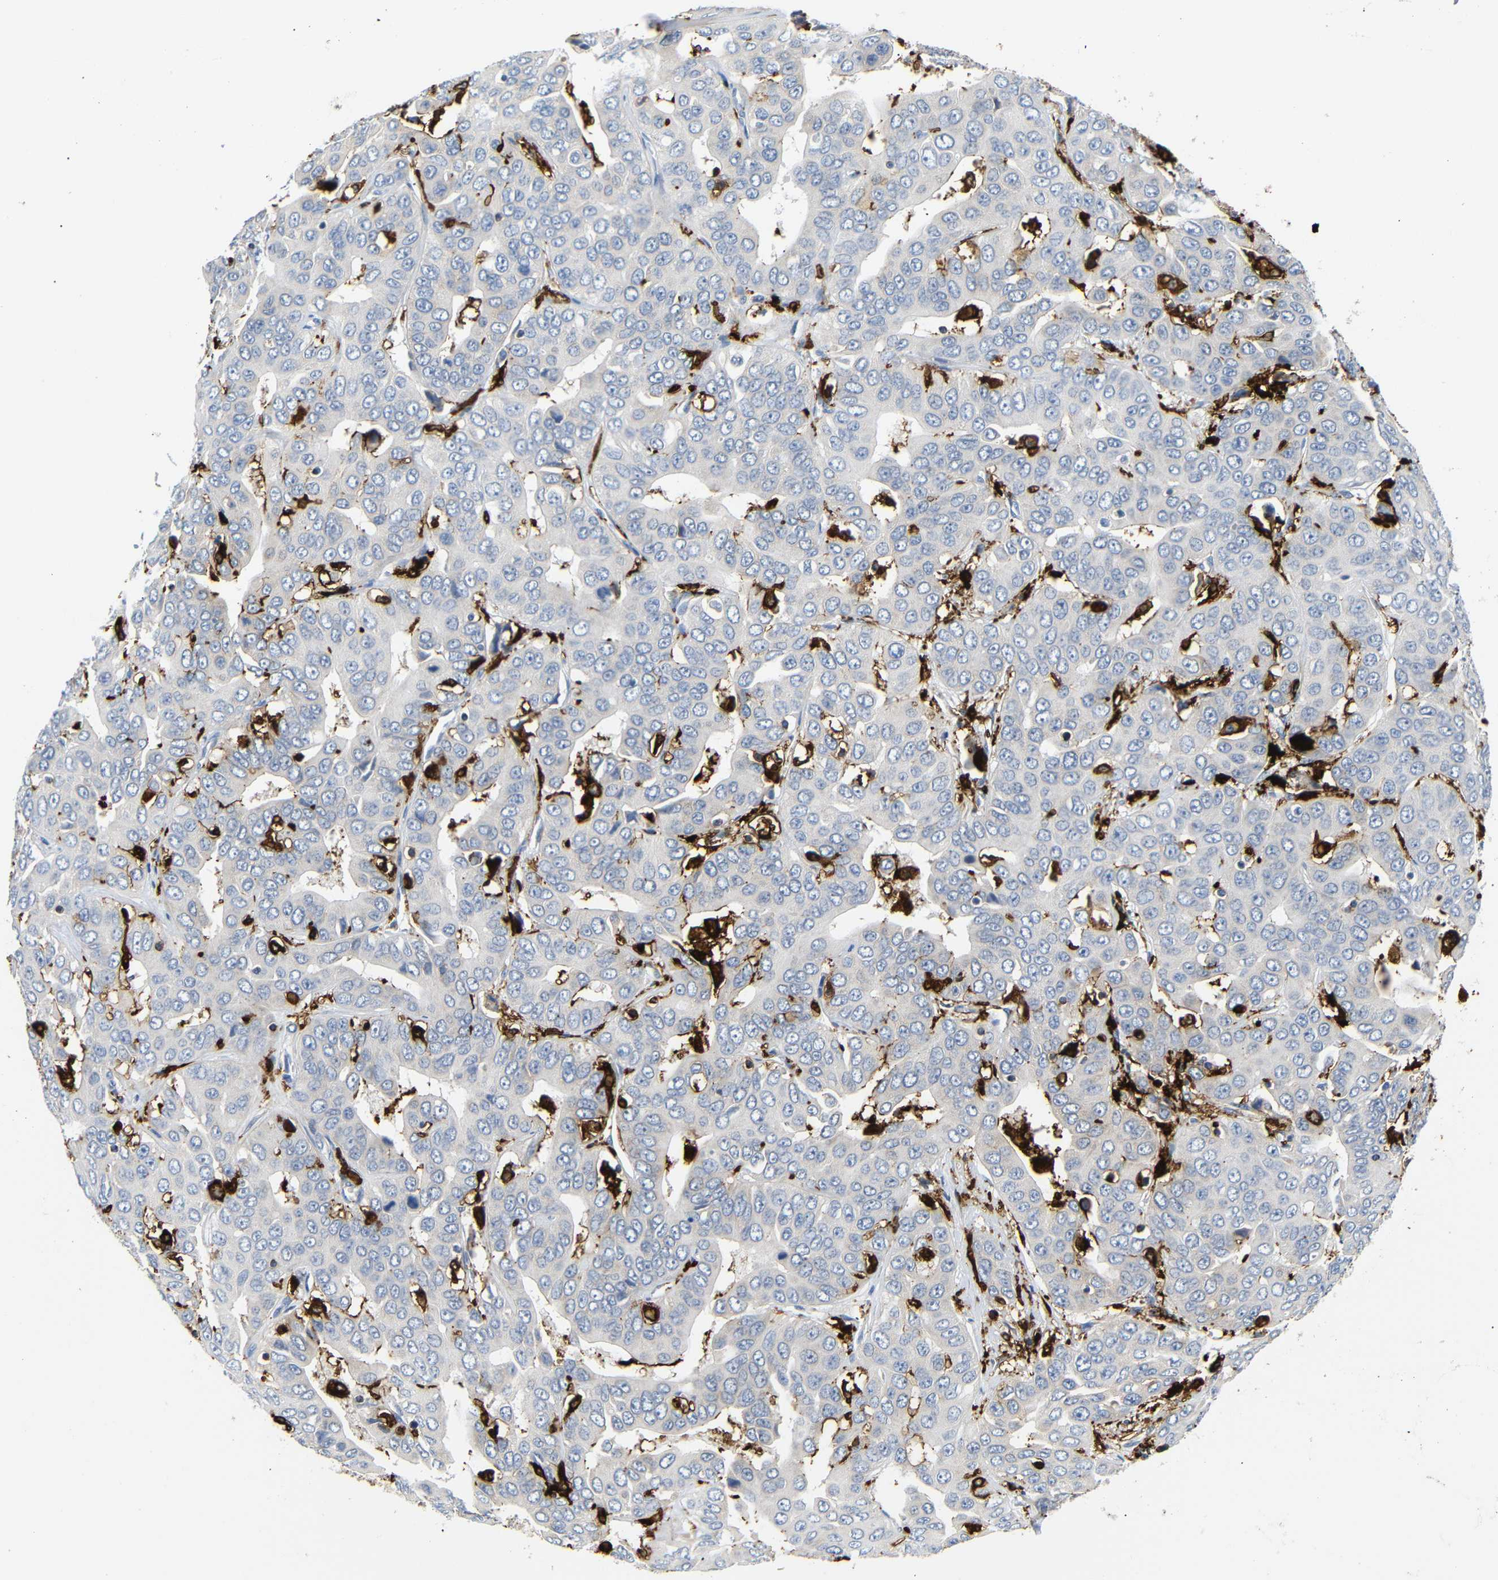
{"staining": {"intensity": "negative", "quantity": "none", "location": "none"}, "tissue": "liver cancer", "cell_type": "Tumor cells", "image_type": "cancer", "snomed": [{"axis": "morphology", "description": "Cholangiocarcinoma"}, {"axis": "topography", "description": "Liver"}], "caption": "Tumor cells are negative for protein expression in human liver cholangiocarcinoma.", "gene": "HLA-DQB1", "patient": {"sex": "female", "age": 52}}